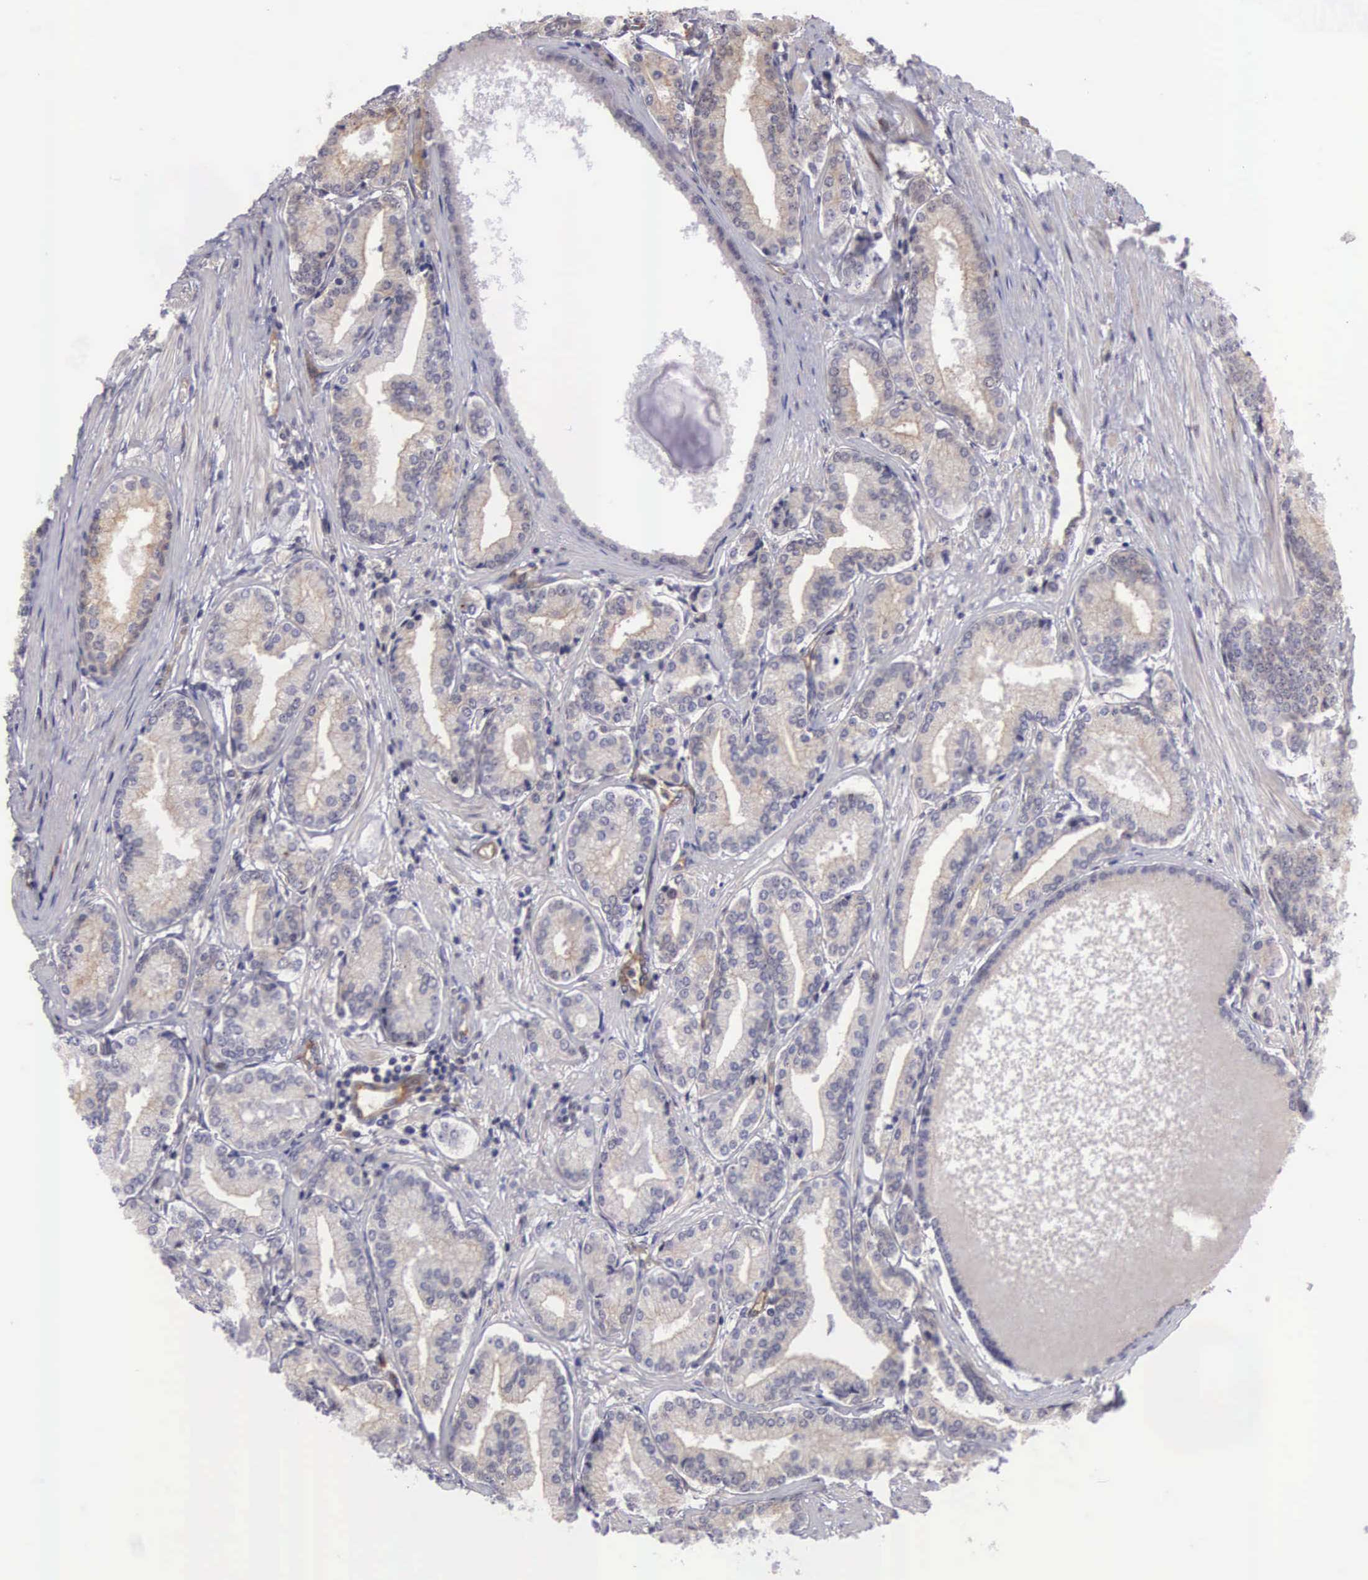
{"staining": {"intensity": "weak", "quantity": "25%-75%", "location": "cytoplasmic/membranous"}, "tissue": "prostate cancer", "cell_type": "Tumor cells", "image_type": "cancer", "snomed": [{"axis": "morphology", "description": "Adenocarcinoma, Medium grade"}, {"axis": "topography", "description": "Prostate"}], "caption": "This is a histology image of immunohistochemistry (IHC) staining of prostate cancer (adenocarcinoma (medium-grade)), which shows weak staining in the cytoplasmic/membranous of tumor cells.", "gene": "EMID1", "patient": {"sex": "male", "age": 72}}